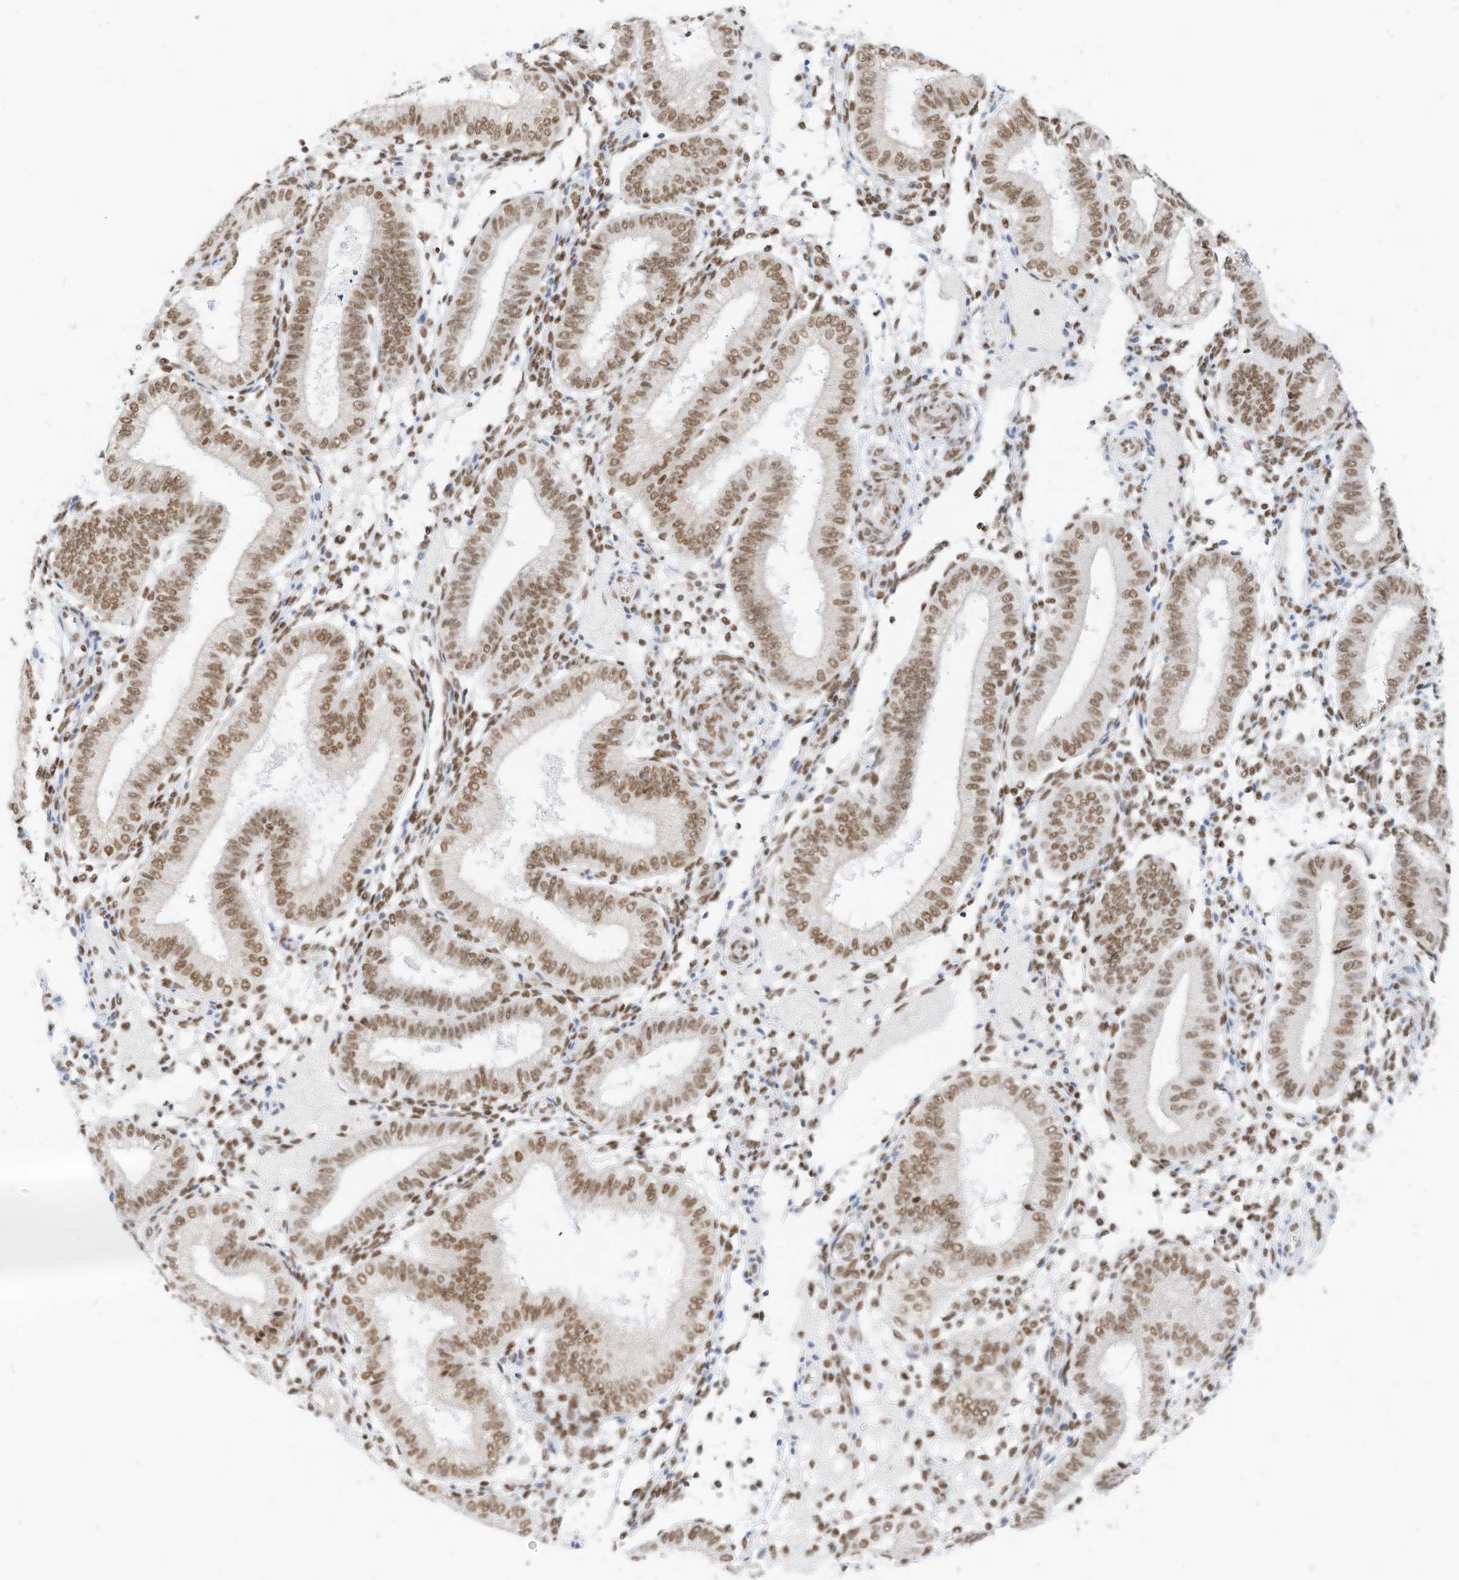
{"staining": {"intensity": "moderate", "quantity": ">75%", "location": "nuclear"}, "tissue": "endometrium", "cell_type": "Cells in endometrial stroma", "image_type": "normal", "snomed": [{"axis": "morphology", "description": "Normal tissue, NOS"}, {"axis": "topography", "description": "Endometrium"}], "caption": "Endometrium stained with DAB immunohistochemistry (IHC) reveals medium levels of moderate nuclear expression in about >75% of cells in endometrial stroma. The staining was performed using DAB, with brown indicating positive protein expression. Nuclei are stained blue with hematoxylin.", "gene": "SMARCA2", "patient": {"sex": "female", "age": 39}}